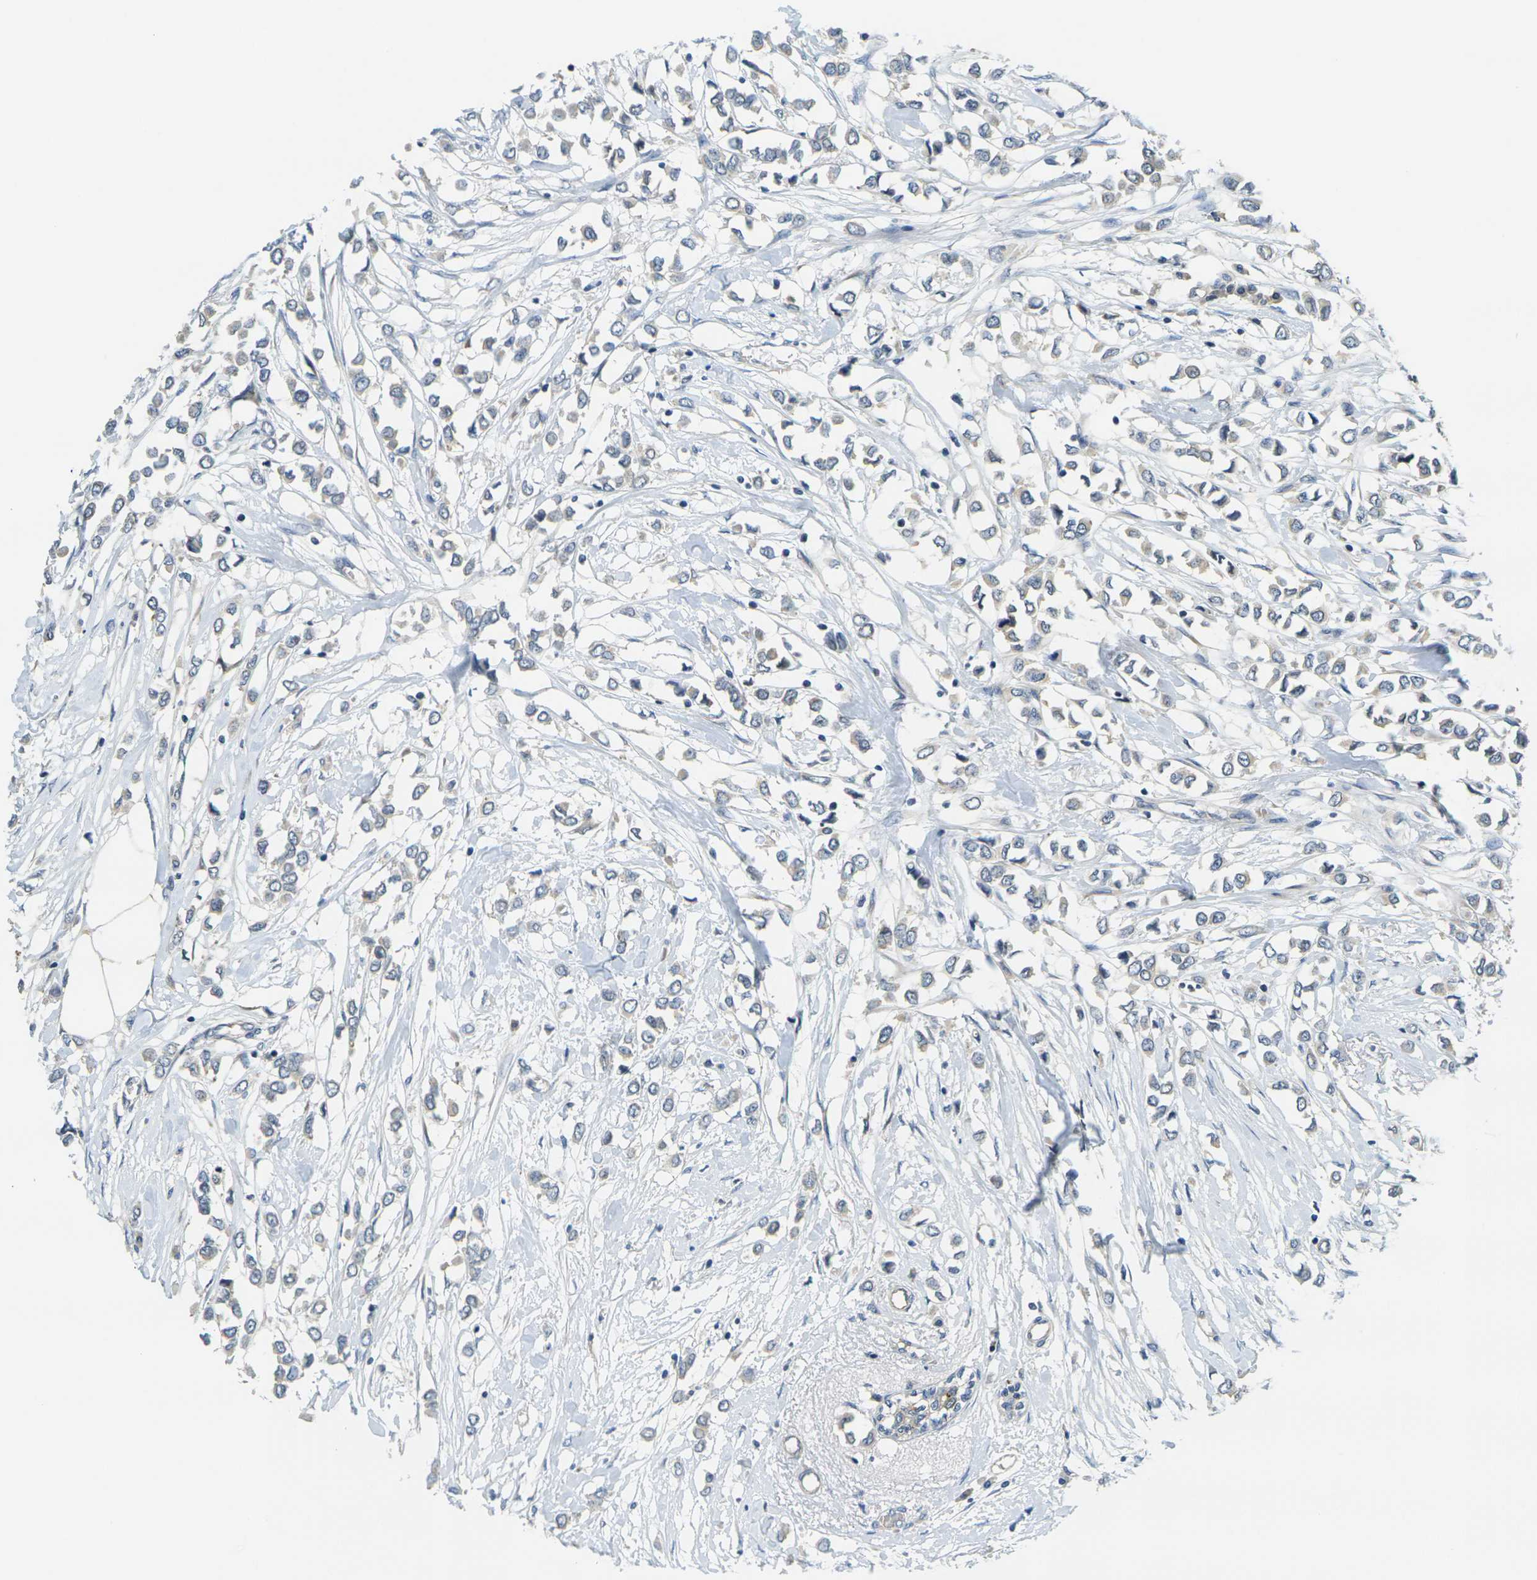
{"staining": {"intensity": "negative", "quantity": "none", "location": "none"}, "tissue": "breast cancer", "cell_type": "Tumor cells", "image_type": "cancer", "snomed": [{"axis": "morphology", "description": "Lobular carcinoma"}, {"axis": "topography", "description": "Breast"}], "caption": "IHC of breast cancer demonstrates no positivity in tumor cells.", "gene": "MINAR2", "patient": {"sex": "female", "age": 51}}